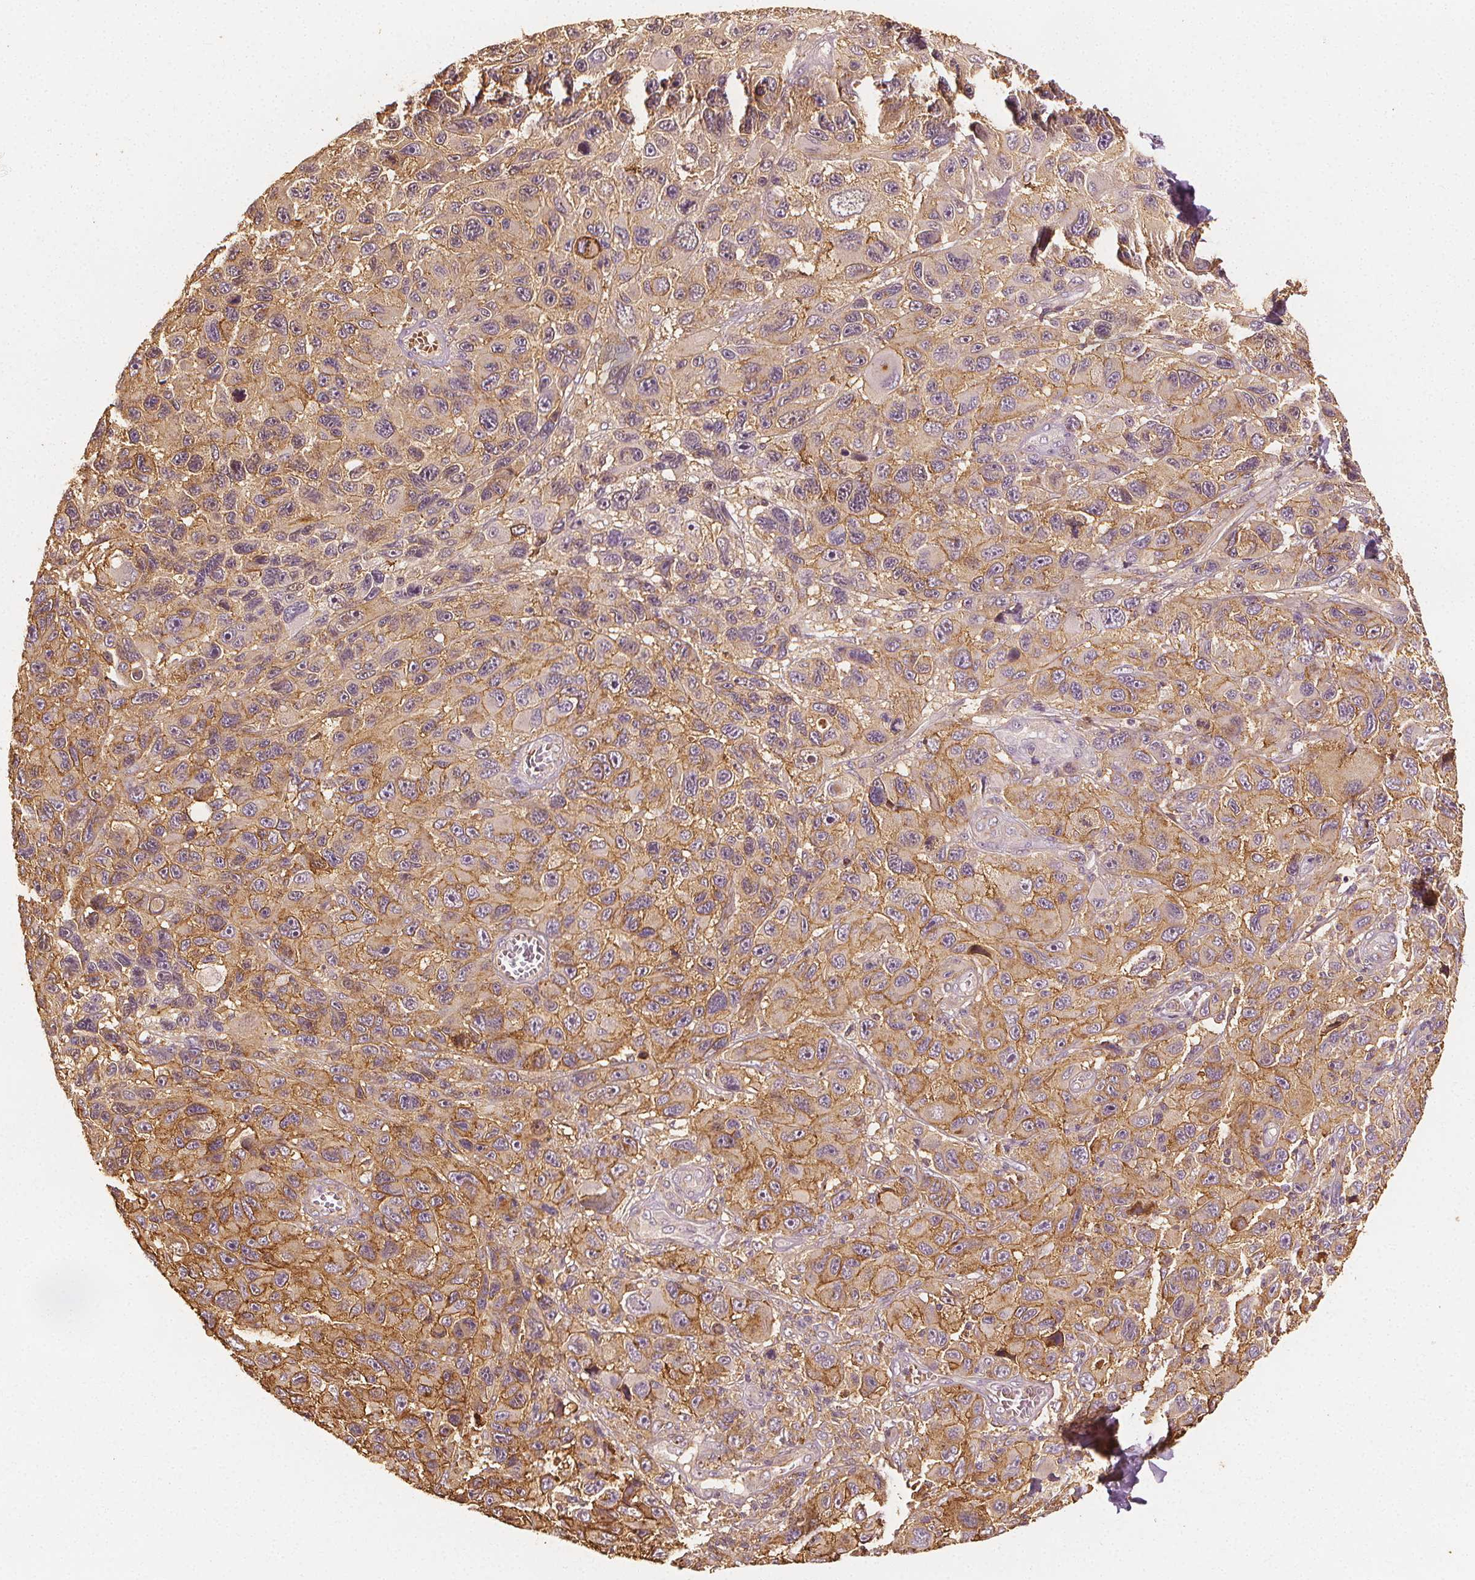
{"staining": {"intensity": "moderate", "quantity": "25%-75%", "location": "cytoplasmic/membranous"}, "tissue": "melanoma", "cell_type": "Tumor cells", "image_type": "cancer", "snomed": [{"axis": "morphology", "description": "Malignant melanoma, NOS"}, {"axis": "topography", "description": "Skin"}], "caption": "This is an image of IHC staining of malignant melanoma, which shows moderate positivity in the cytoplasmic/membranous of tumor cells.", "gene": "ARHGAP26", "patient": {"sex": "male", "age": 53}}